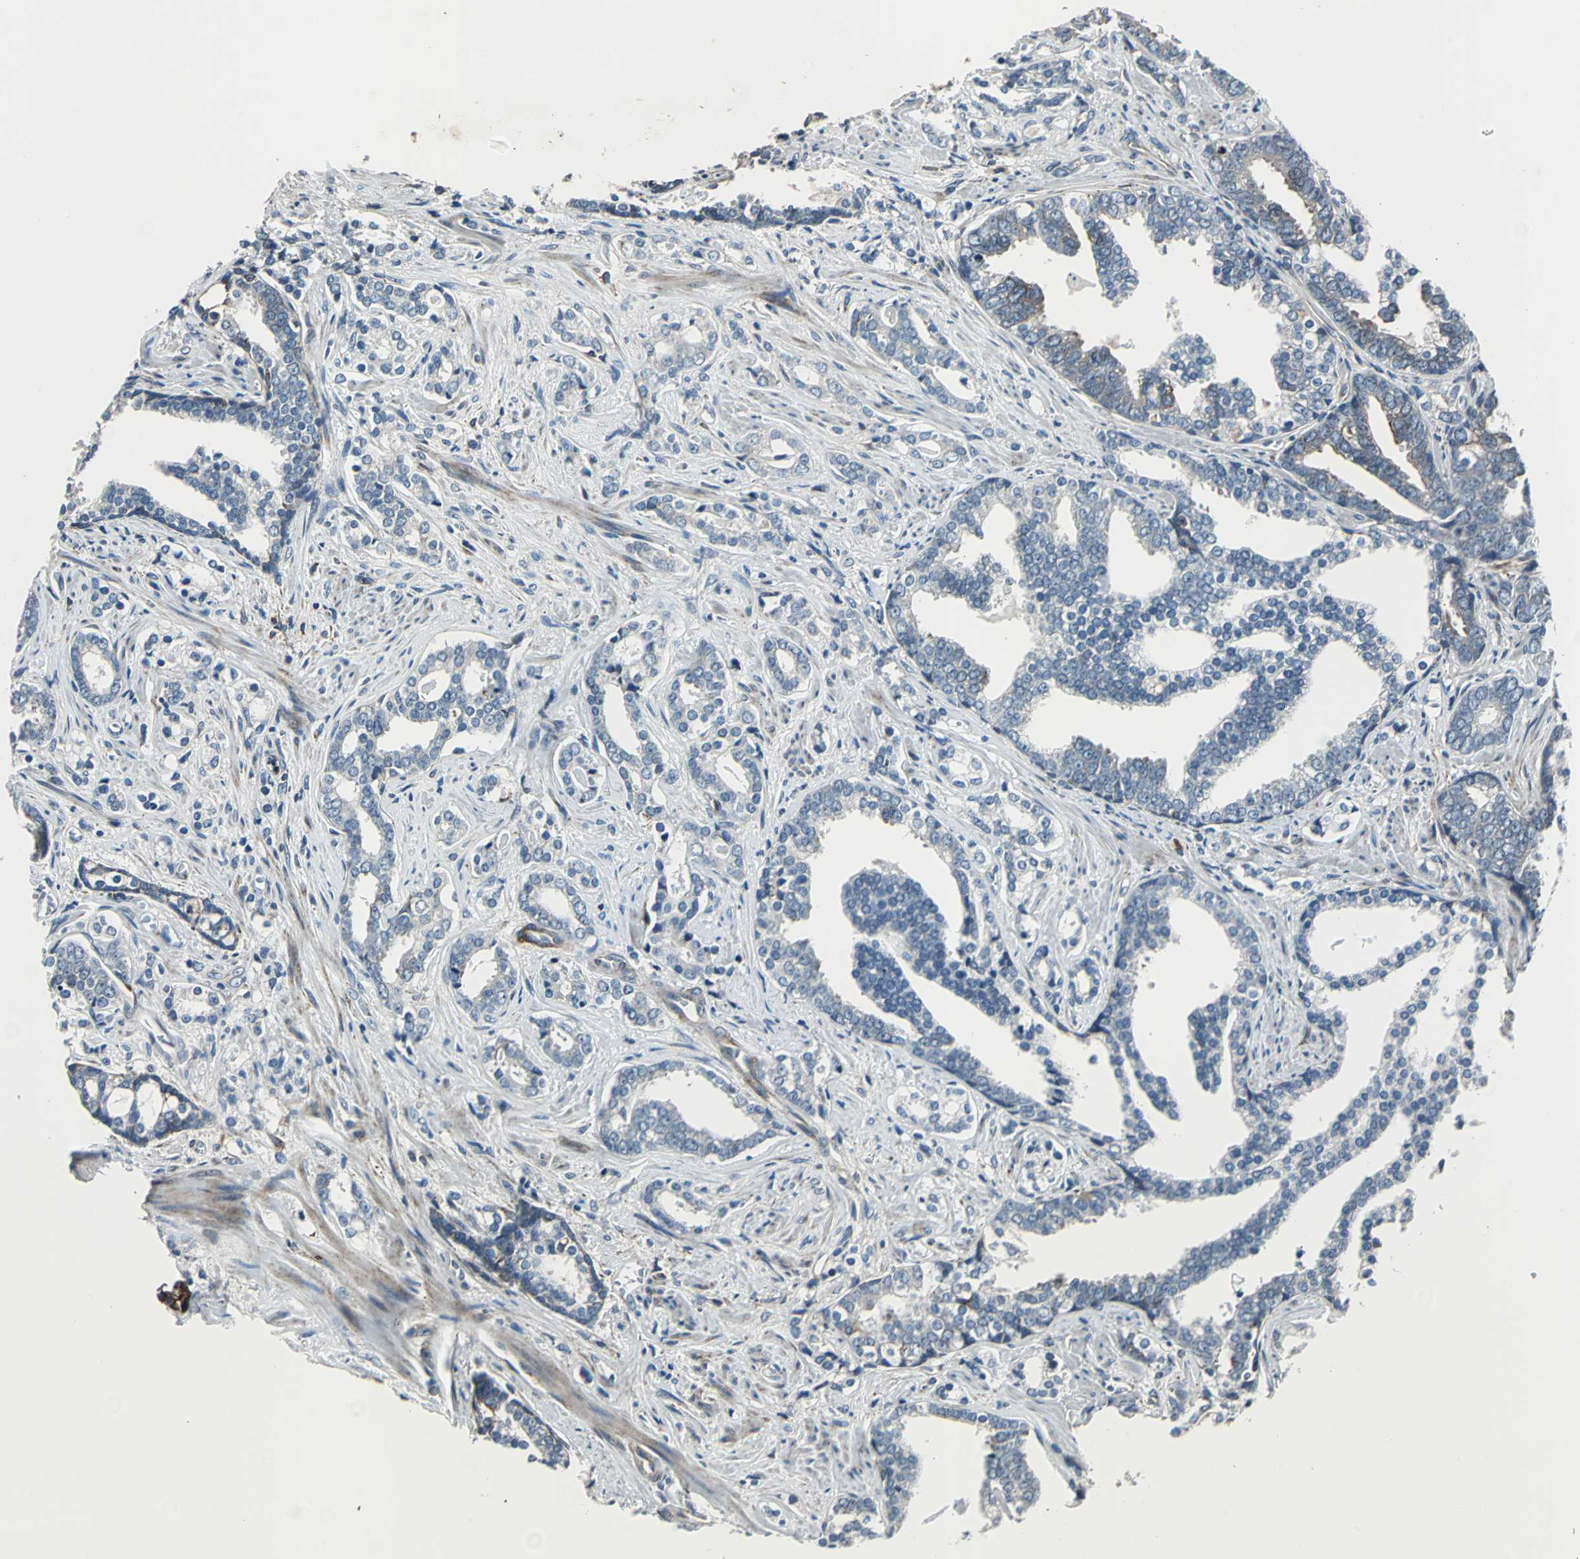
{"staining": {"intensity": "moderate", "quantity": "<25%", "location": "cytoplasmic/membranous"}, "tissue": "prostate cancer", "cell_type": "Tumor cells", "image_type": "cancer", "snomed": [{"axis": "morphology", "description": "Adenocarcinoma, High grade"}, {"axis": "topography", "description": "Prostate"}], "caption": "Immunohistochemical staining of prostate high-grade adenocarcinoma displays moderate cytoplasmic/membranous protein expression in approximately <25% of tumor cells.", "gene": "HTATIP2", "patient": {"sex": "male", "age": 67}}